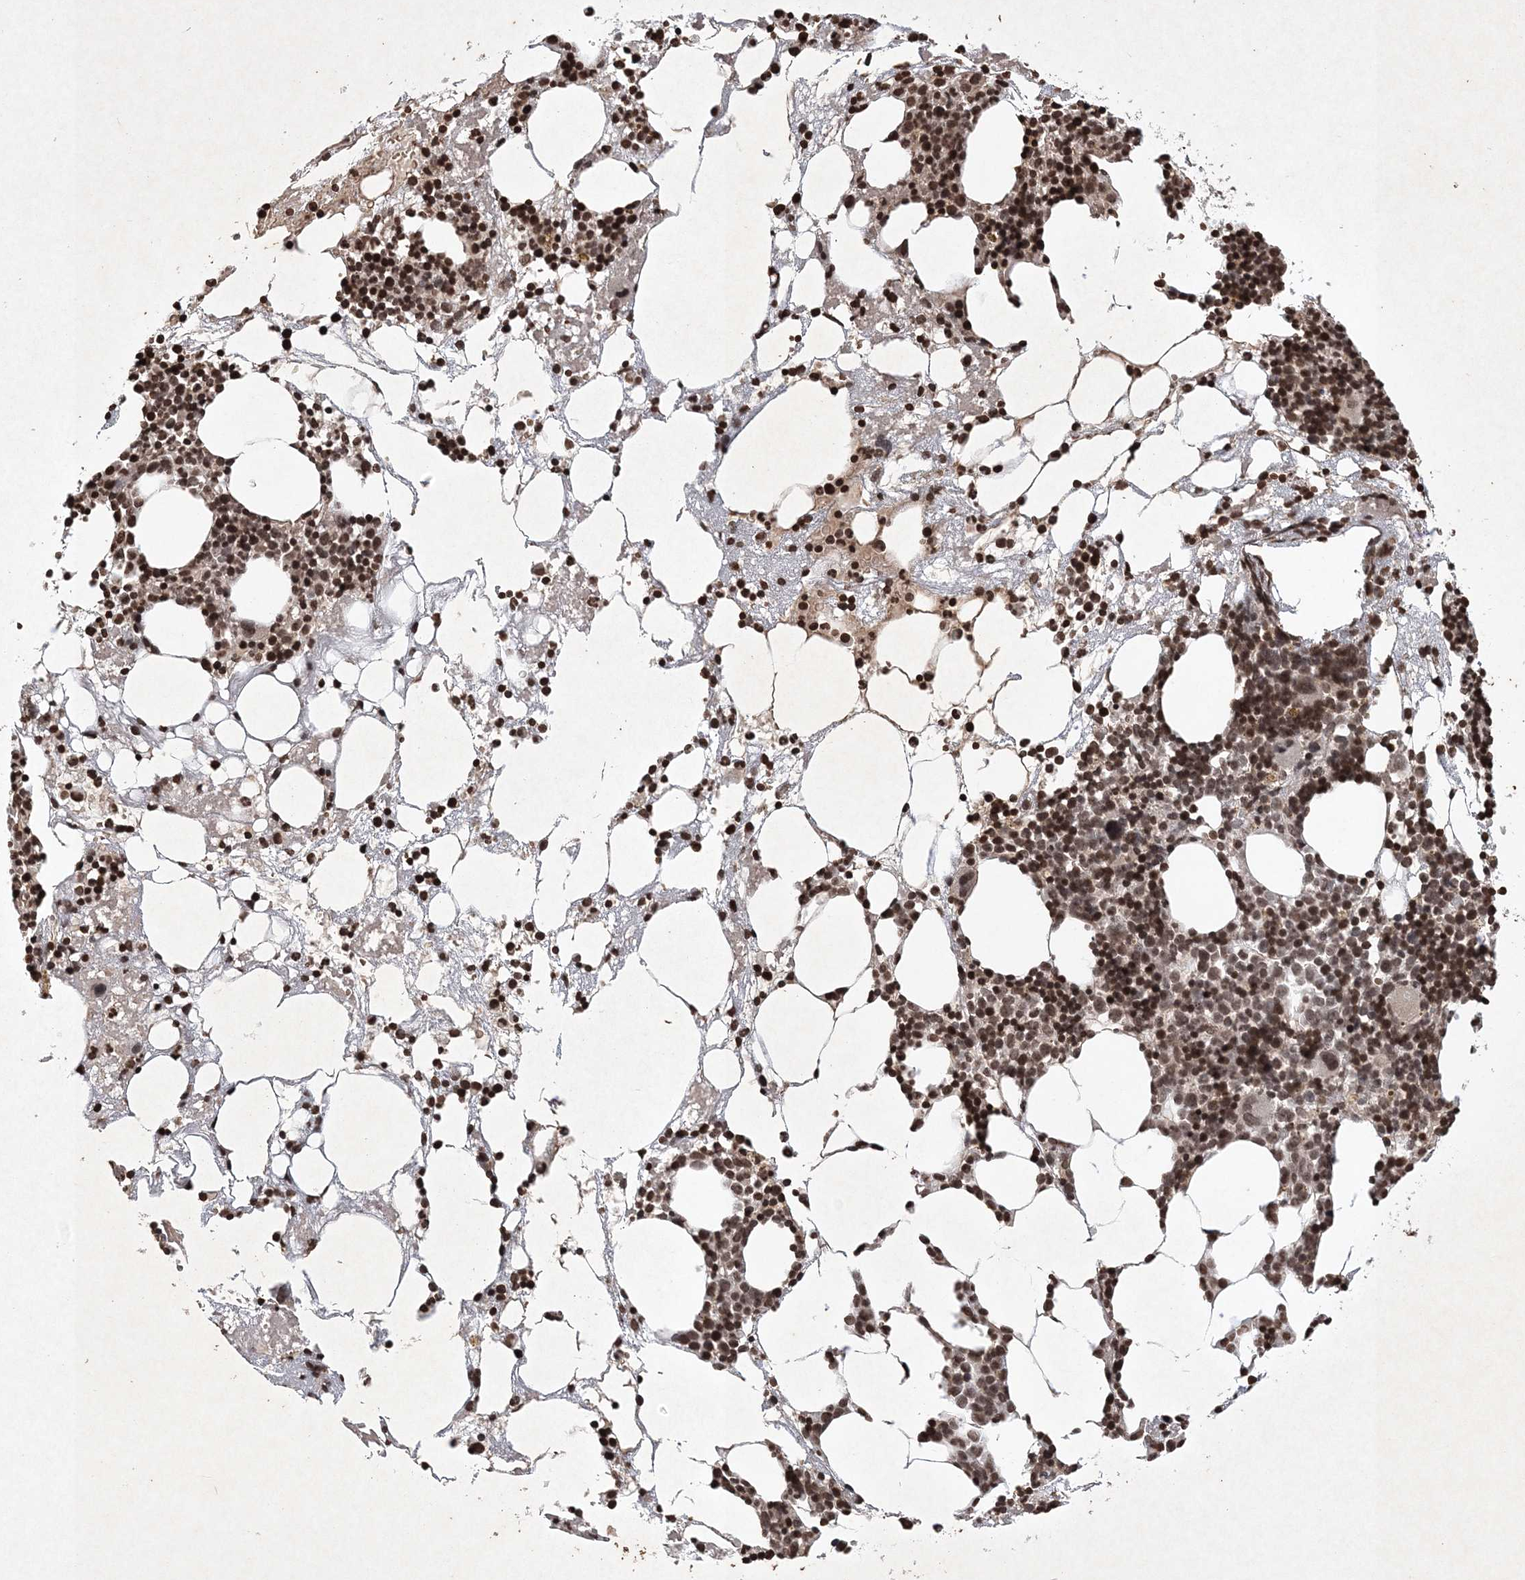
{"staining": {"intensity": "moderate", "quantity": ">75%", "location": "nuclear"}, "tissue": "bone marrow", "cell_type": "Hematopoietic cells", "image_type": "normal", "snomed": [{"axis": "morphology", "description": "Normal tissue, NOS"}, {"axis": "topography", "description": "Bone marrow"}], "caption": "Bone marrow was stained to show a protein in brown. There is medium levels of moderate nuclear positivity in about >75% of hematopoietic cells.", "gene": "NEDD9", "patient": {"sex": "male", "age": 48}}